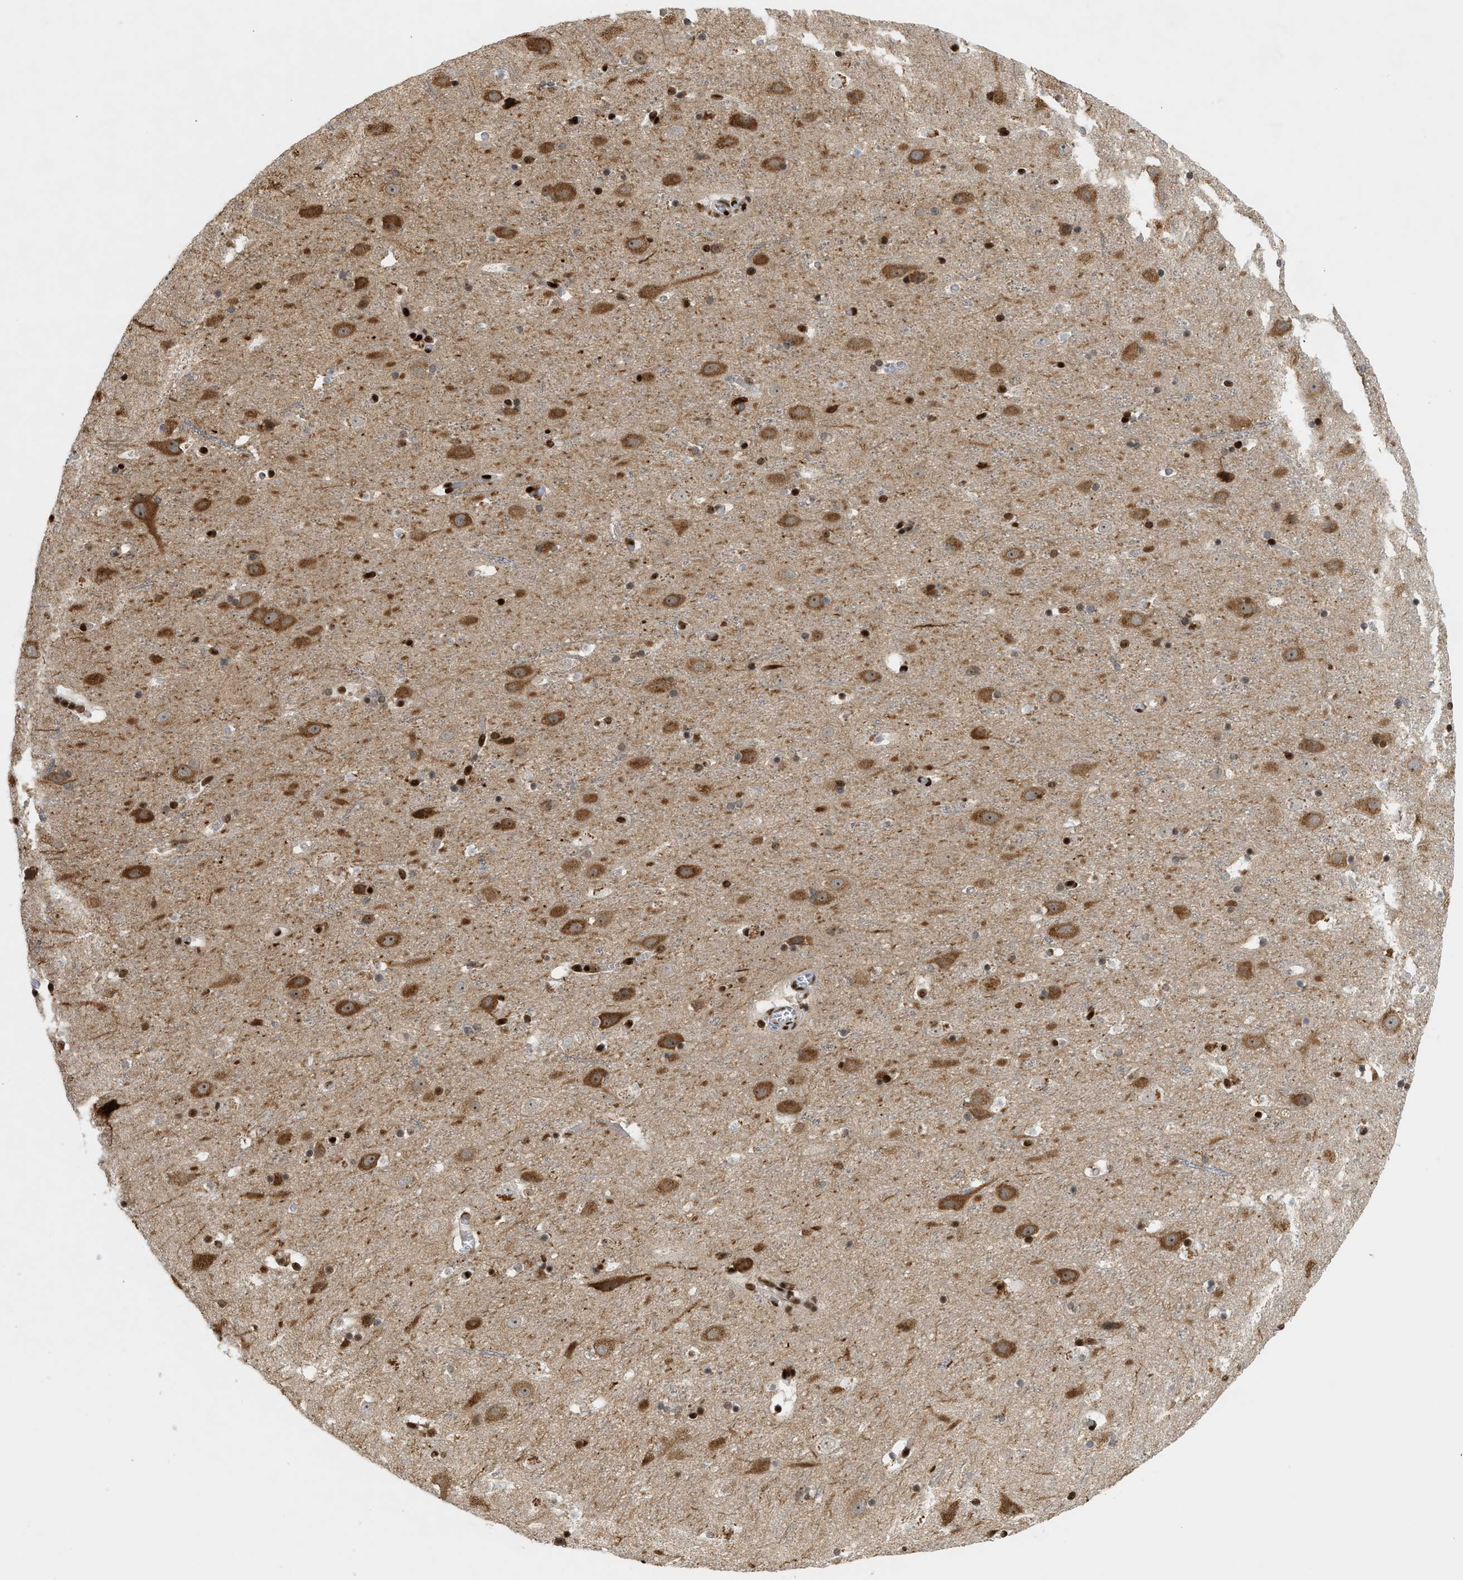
{"staining": {"intensity": "strong", "quantity": ">75%", "location": "nuclear"}, "tissue": "cerebral cortex", "cell_type": "Endothelial cells", "image_type": "normal", "snomed": [{"axis": "morphology", "description": "Normal tissue, NOS"}, {"axis": "topography", "description": "Cerebral cortex"}], "caption": "Cerebral cortex stained for a protein (brown) displays strong nuclear positive expression in approximately >75% of endothelial cells.", "gene": "ZNF22", "patient": {"sex": "male", "age": 45}}